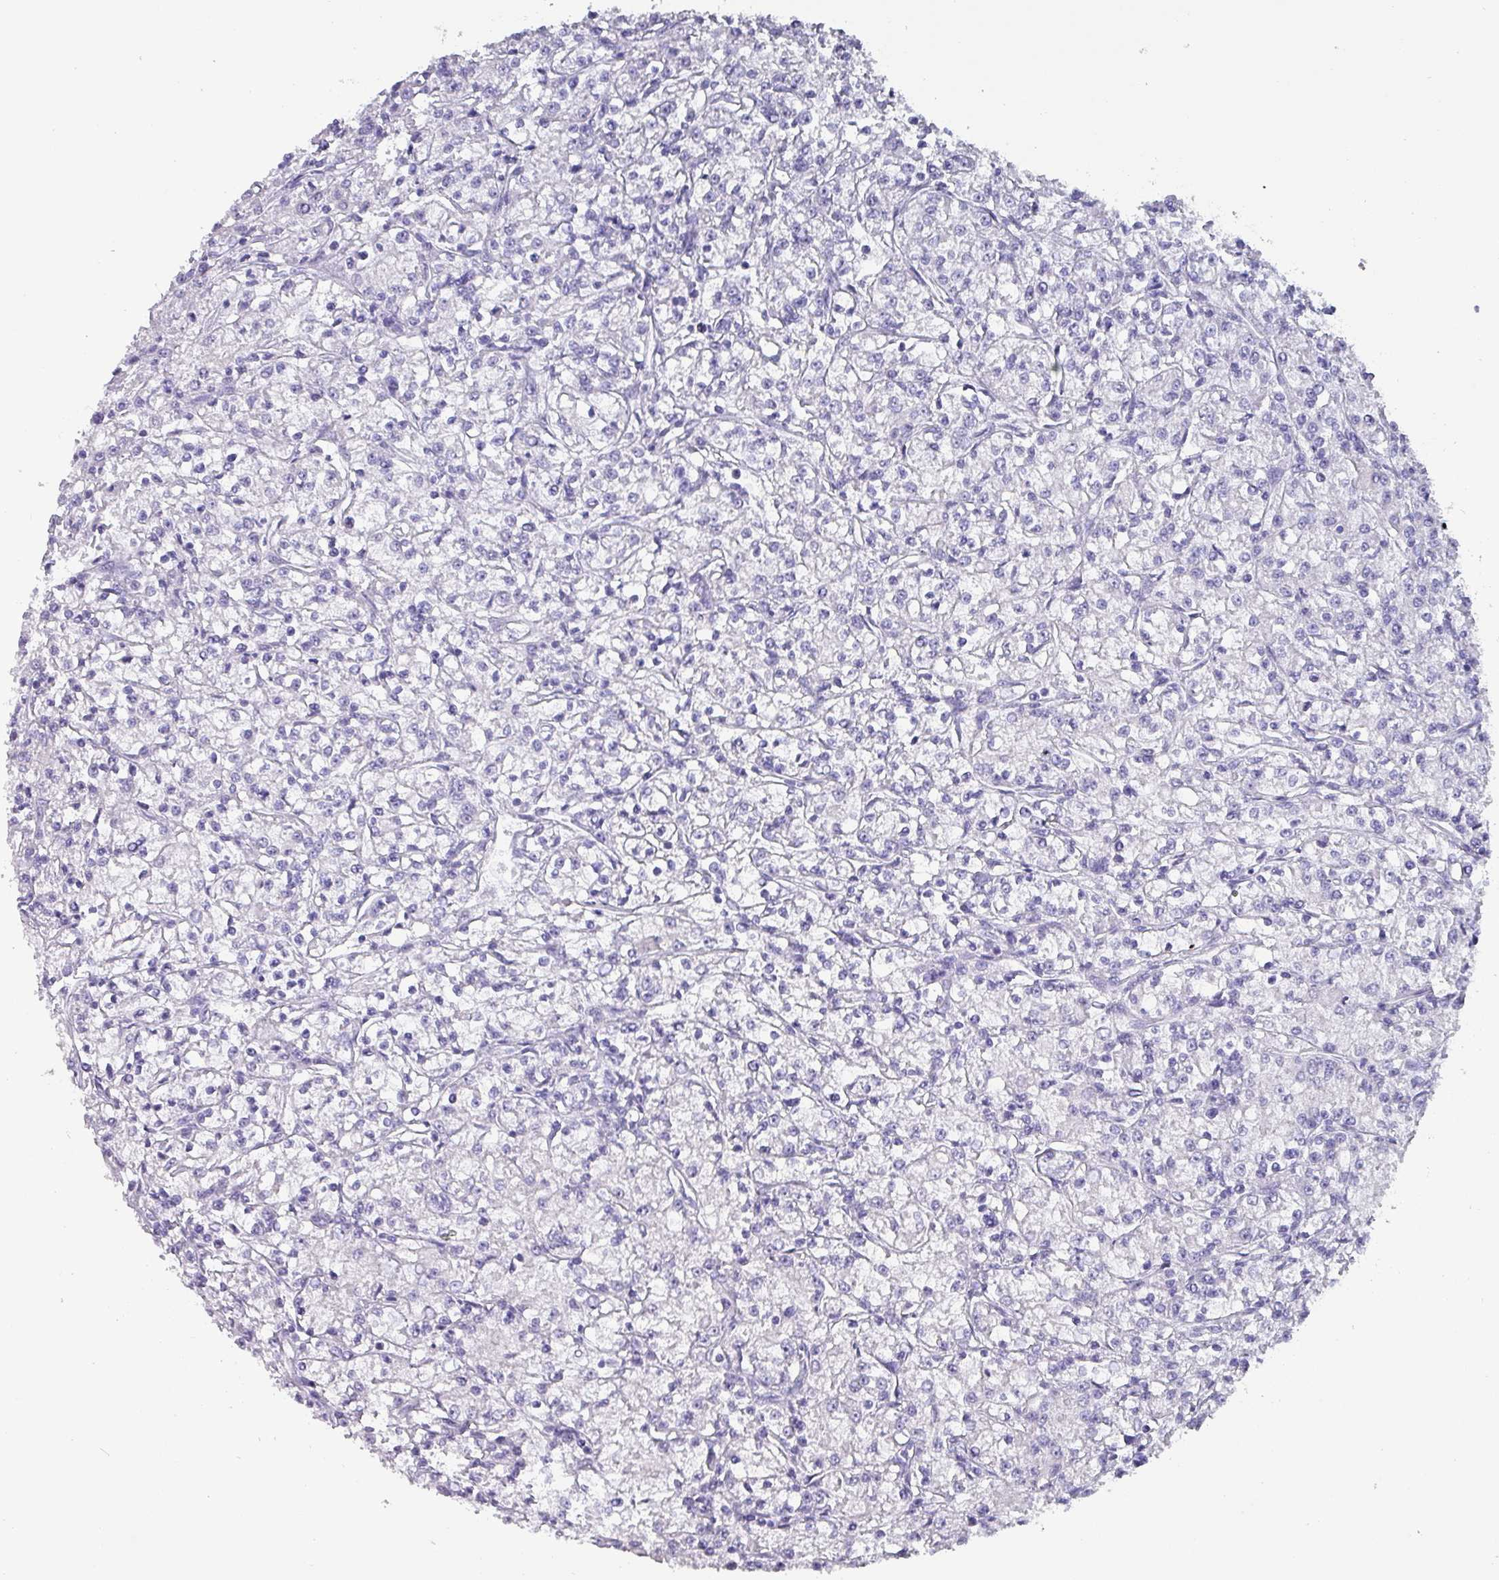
{"staining": {"intensity": "negative", "quantity": "none", "location": "none"}, "tissue": "renal cancer", "cell_type": "Tumor cells", "image_type": "cancer", "snomed": [{"axis": "morphology", "description": "Adenocarcinoma, NOS"}, {"axis": "topography", "description": "Kidney"}], "caption": "A micrograph of renal cancer (adenocarcinoma) stained for a protein exhibits no brown staining in tumor cells.", "gene": "INS-IGF2", "patient": {"sex": "female", "age": 59}}